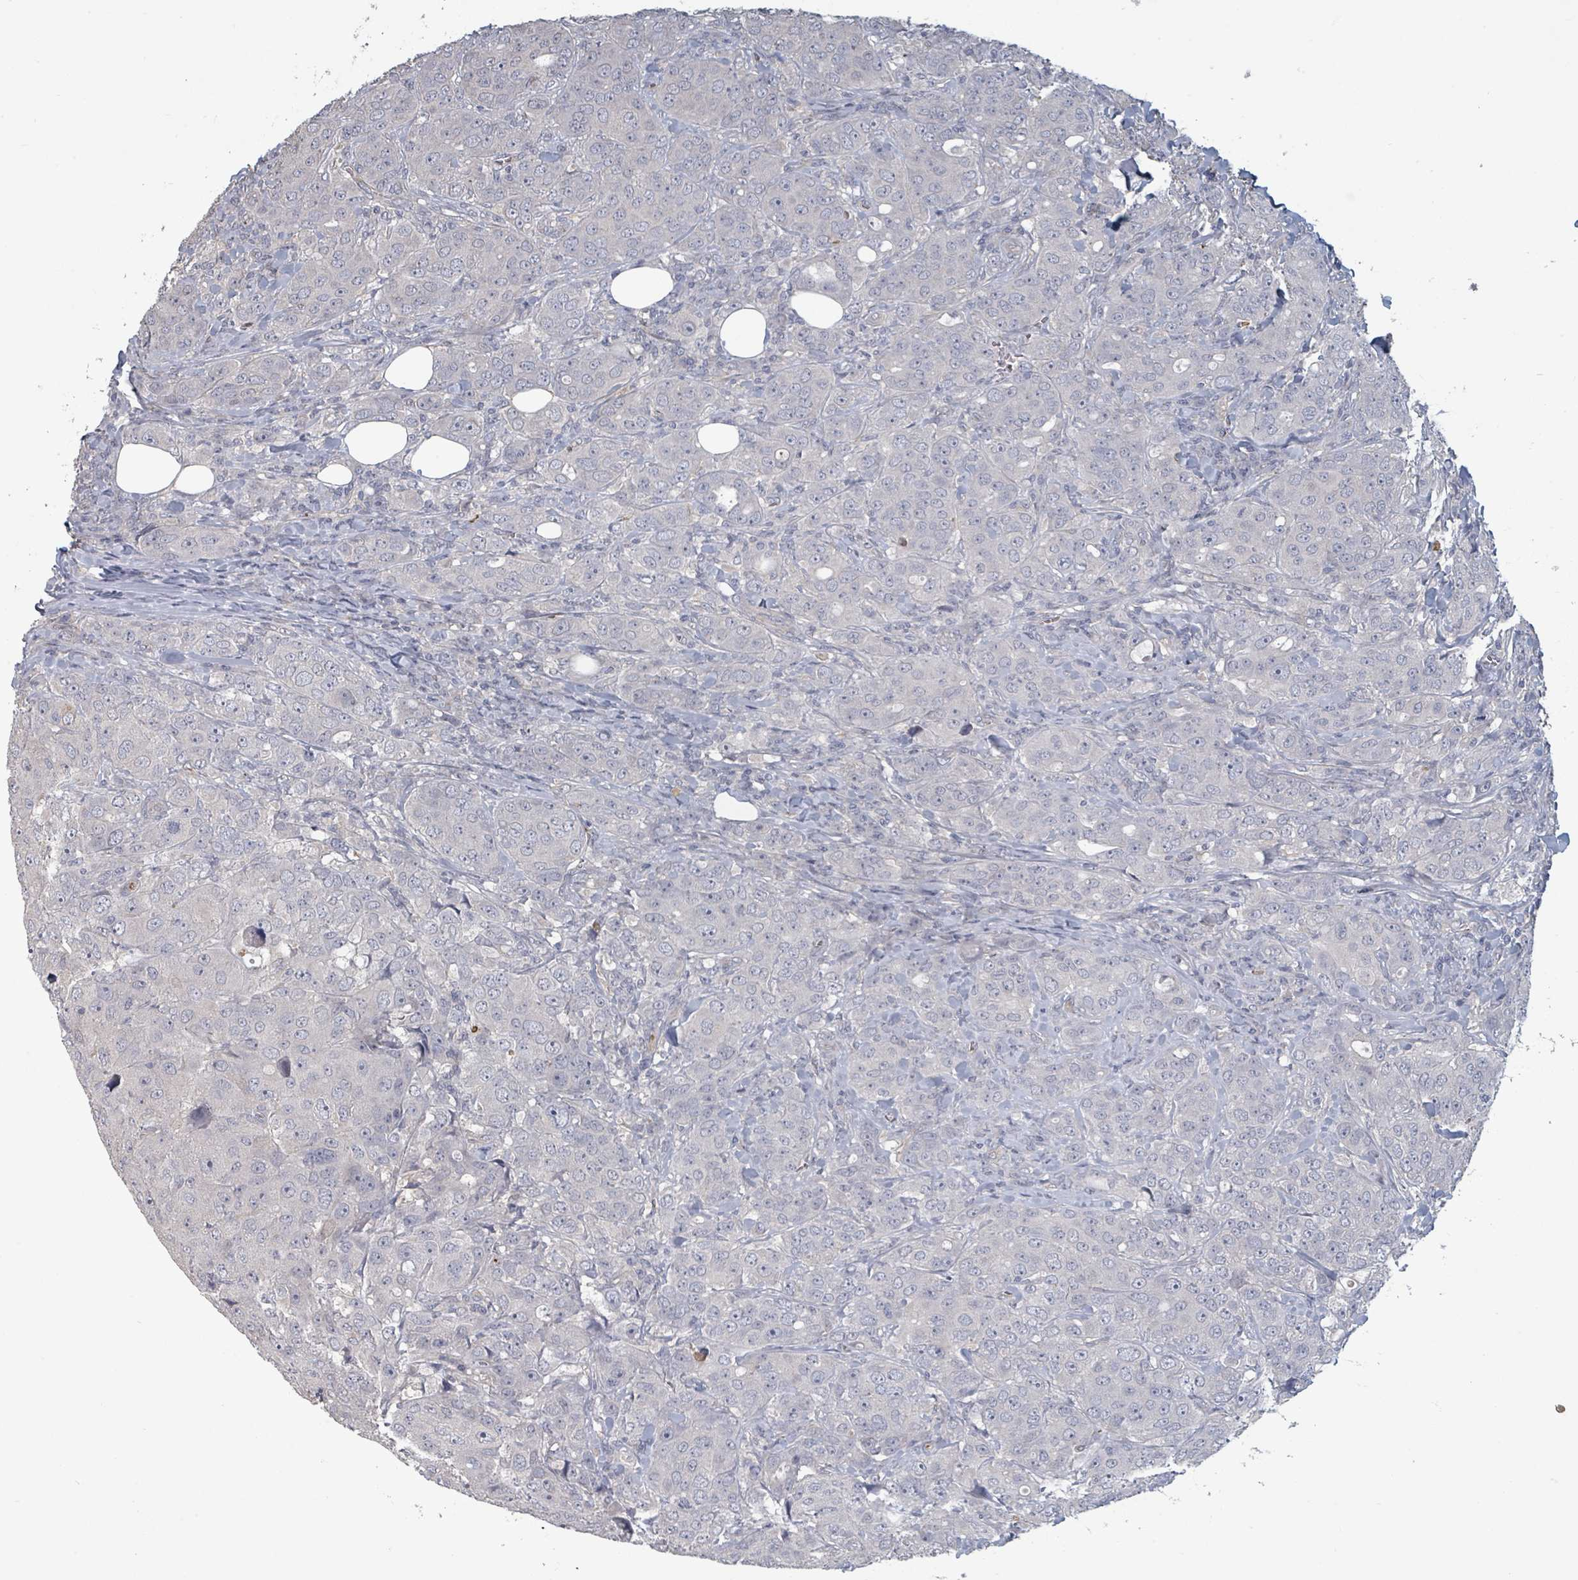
{"staining": {"intensity": "negative", "quantity": "none", "location": "none"}, "tissue": "breast cancer", "cell_type": "Tumor cells", "image_type": "cancer", "snomed": [{"axis": "morphology", "description": "Duct carcinoma"}, {"axis": "topography", "description": "Breast"}], "caption": "Tumor cells are negative for brown protein staining in infiltrating ductal carcinoma (breast).", "gene": "PLAUR", "patient": {"sex": "female", "age": 43}}